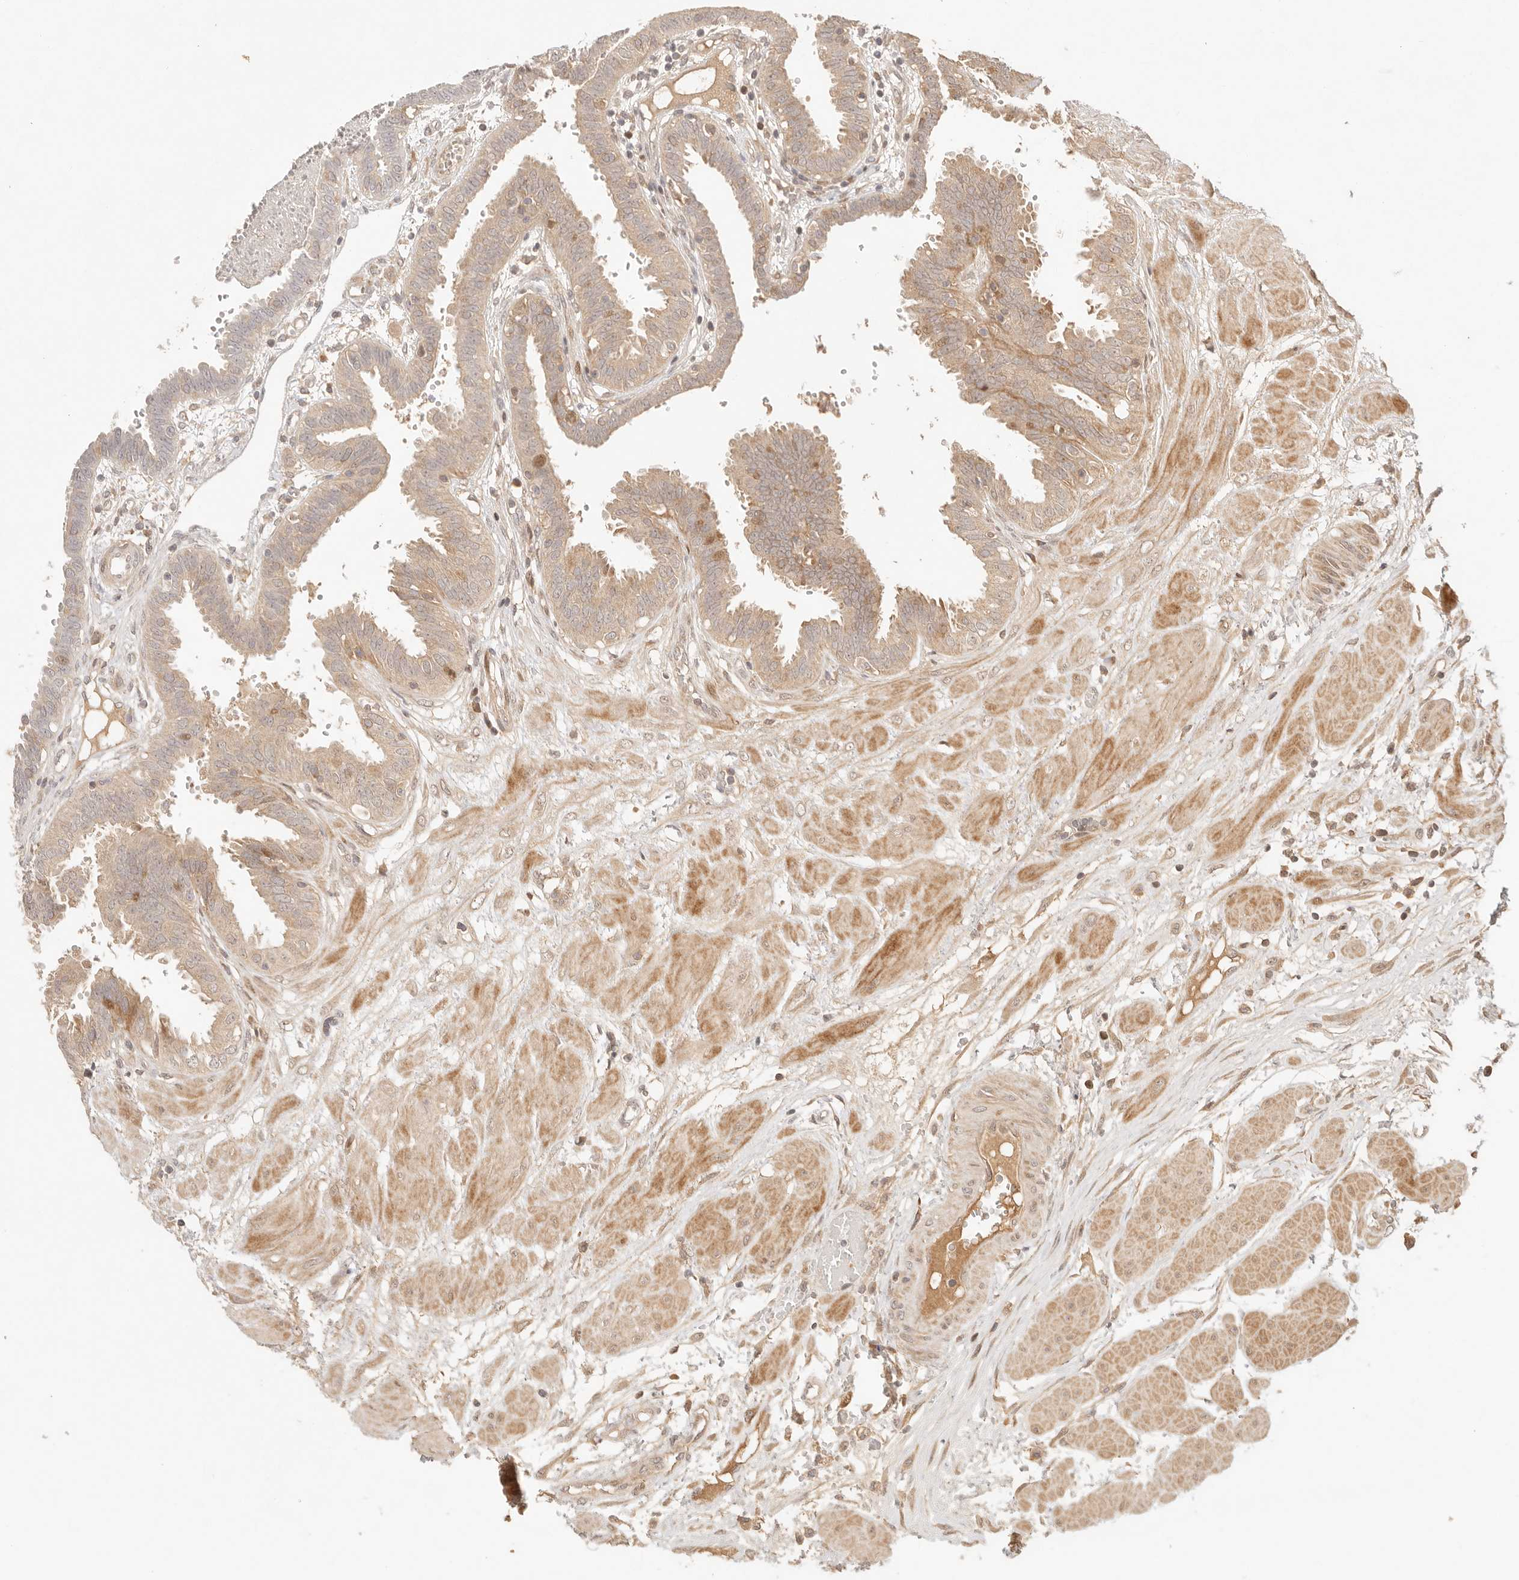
{"staining": {"intensity": "moderate", "quantity": ">75%", "location": "cytoplasmic/membranous"}, "tissue": "fallopian tube", "cell_type": "Glandular cells", "image_type": "normal", "snomed": [{"axis": "morphology", "description": "Normal tissue, NOS"}, {"axis": "topography", "description": "Fallopian tube"}, {"axis": "topography", "description": "Placenta"}], "caption": "Unremarkable fallopian tube was stained to show a protein in brown. There is medium levels of moderate cytoplasmic/membranous staining in about >75% of glandular cells. The staining was performed using DAB, with brown indicating positive protein expression. Nuclei are stained blue with hematoxylin.", "gene": "PHLDA3", "patient": {"sex": "female", "age": 32}}